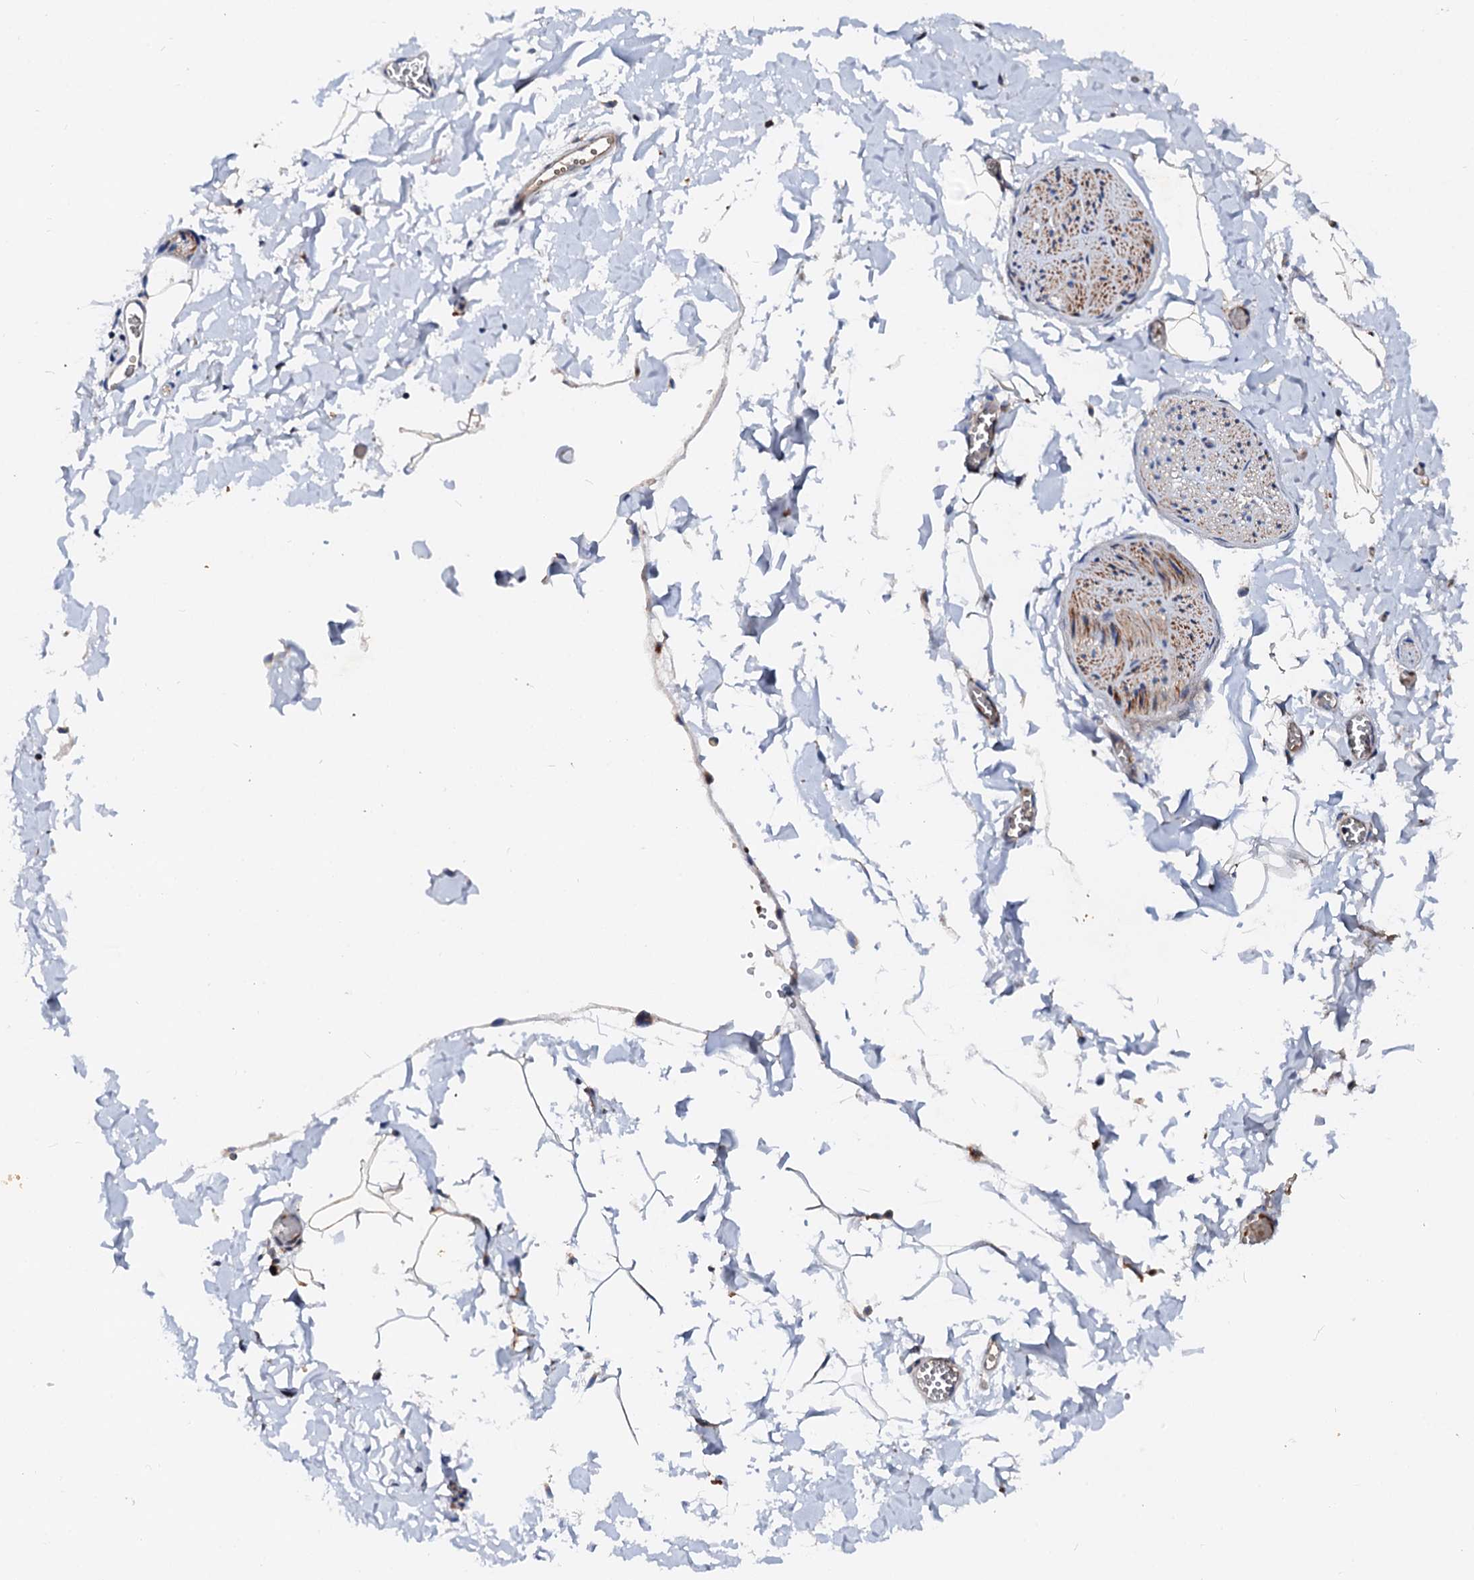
{"staining": {"intensity": "negative", "quantity": "none", "location": "none"}, "tissue": "adipose tissue", "cell_type": "Adipocytes", "image_type": "normal", "snomed": [{"axis": "morphology", "description": "Normal tissue, NOS"}, {"axis": "topography", "description": "Gallbladder"}, {"axis": "topography", "description": "Peripheral nerve tissue"}], "caption": "This is a histopathology image of IHC staining of normal adipose tissue, which shows no positivity in adipocytes.", "gene": "SLC10A7", "patient": {"sex": "male", "age": 38}}